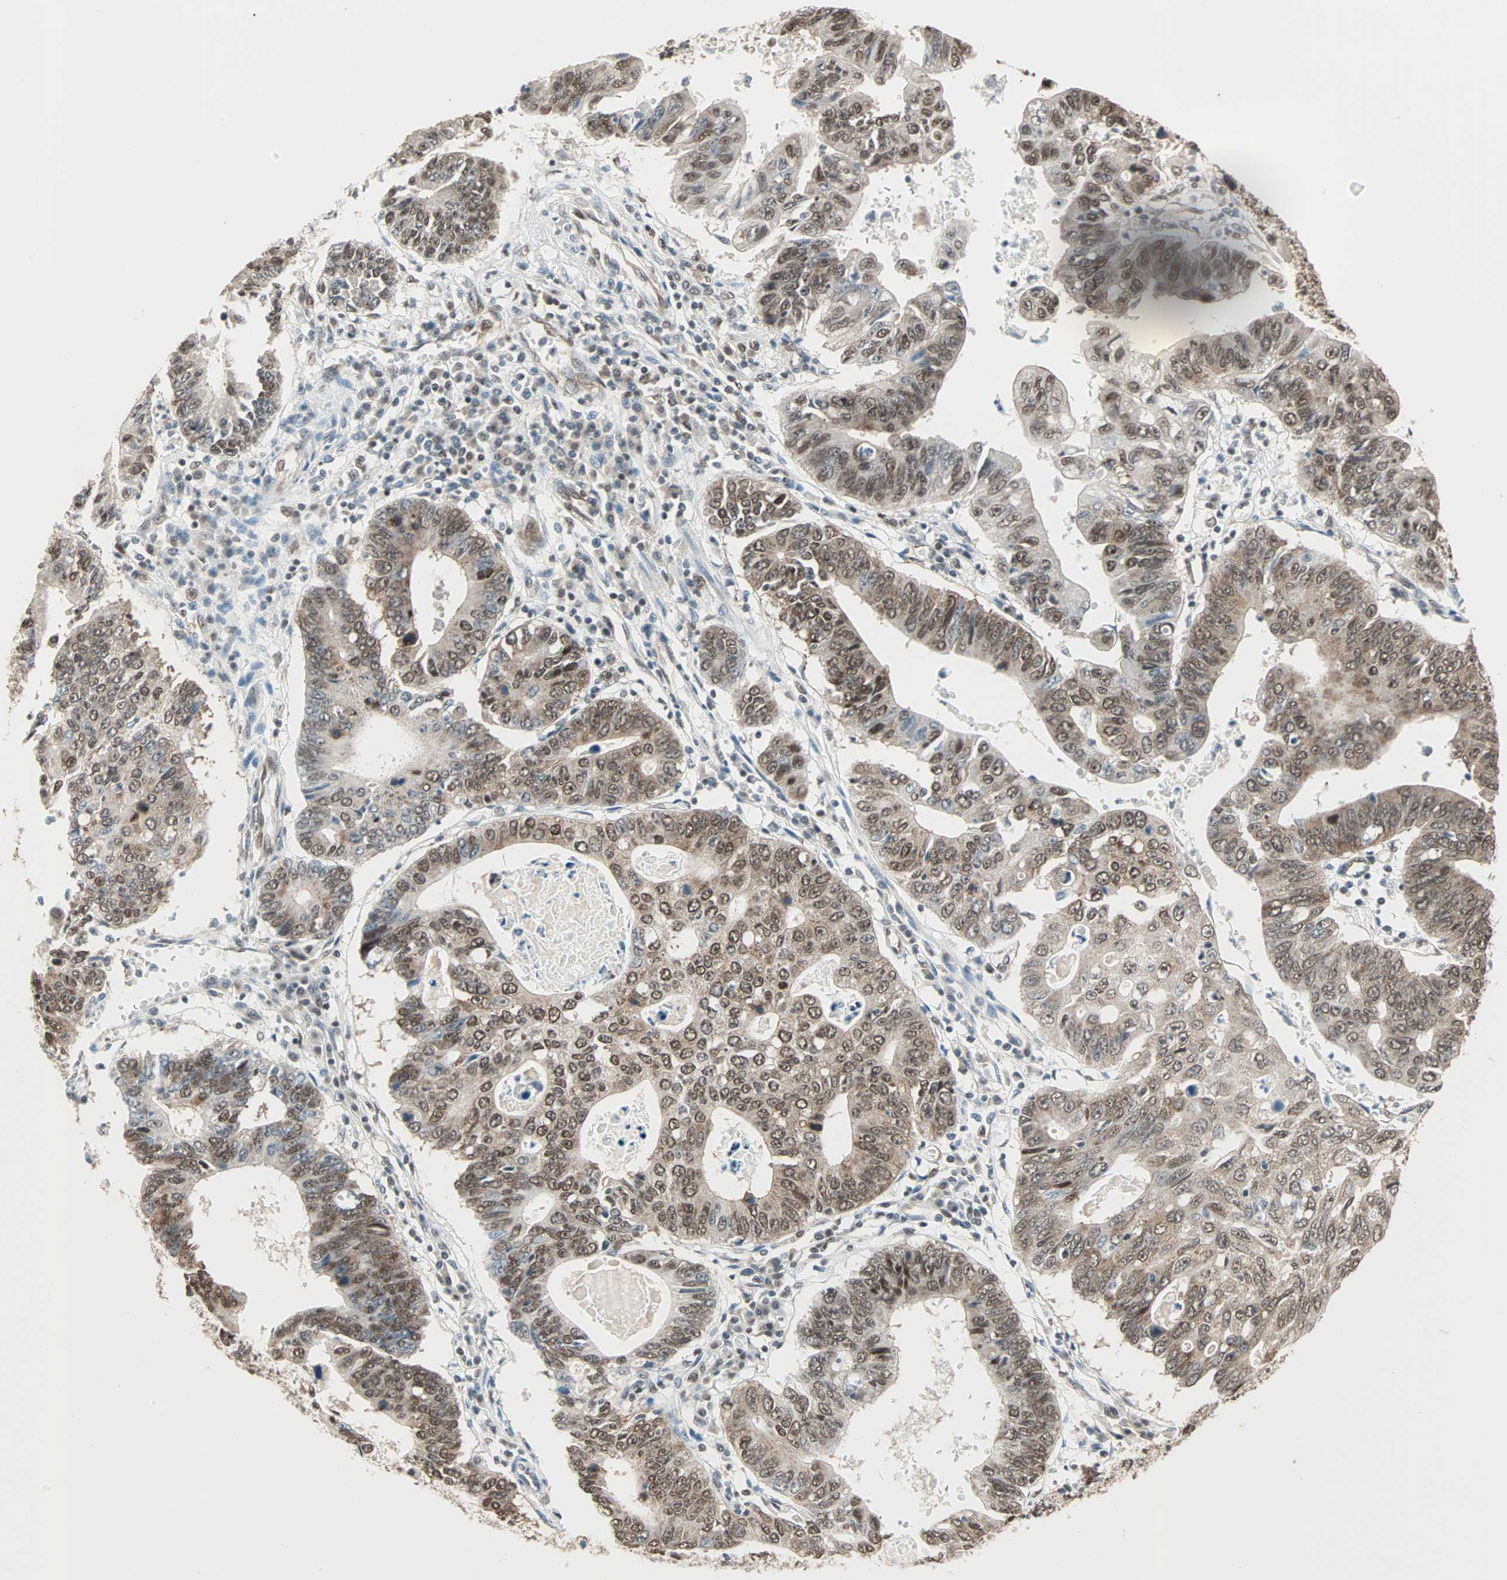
{"staining": {"intensity": "moderate", "quantity": ">75%", "location": "nuclear"}, "tissue": "stomach cancer", "cell_type": "Tumor cells", "image_type": "cancer", "snomed": [{"axis": "morphology", "description": "Adenocarcinoma, NOS"}, {"axis": "topography", "description": "Stomach"}], "caption": "The immunohistochemical stain highlights moderate nuclear staining in tumor cells of stomach adenocarcinoma tissue.", "gene": "DAZAP1", "patient": {"sex": "male", "age": 59}}